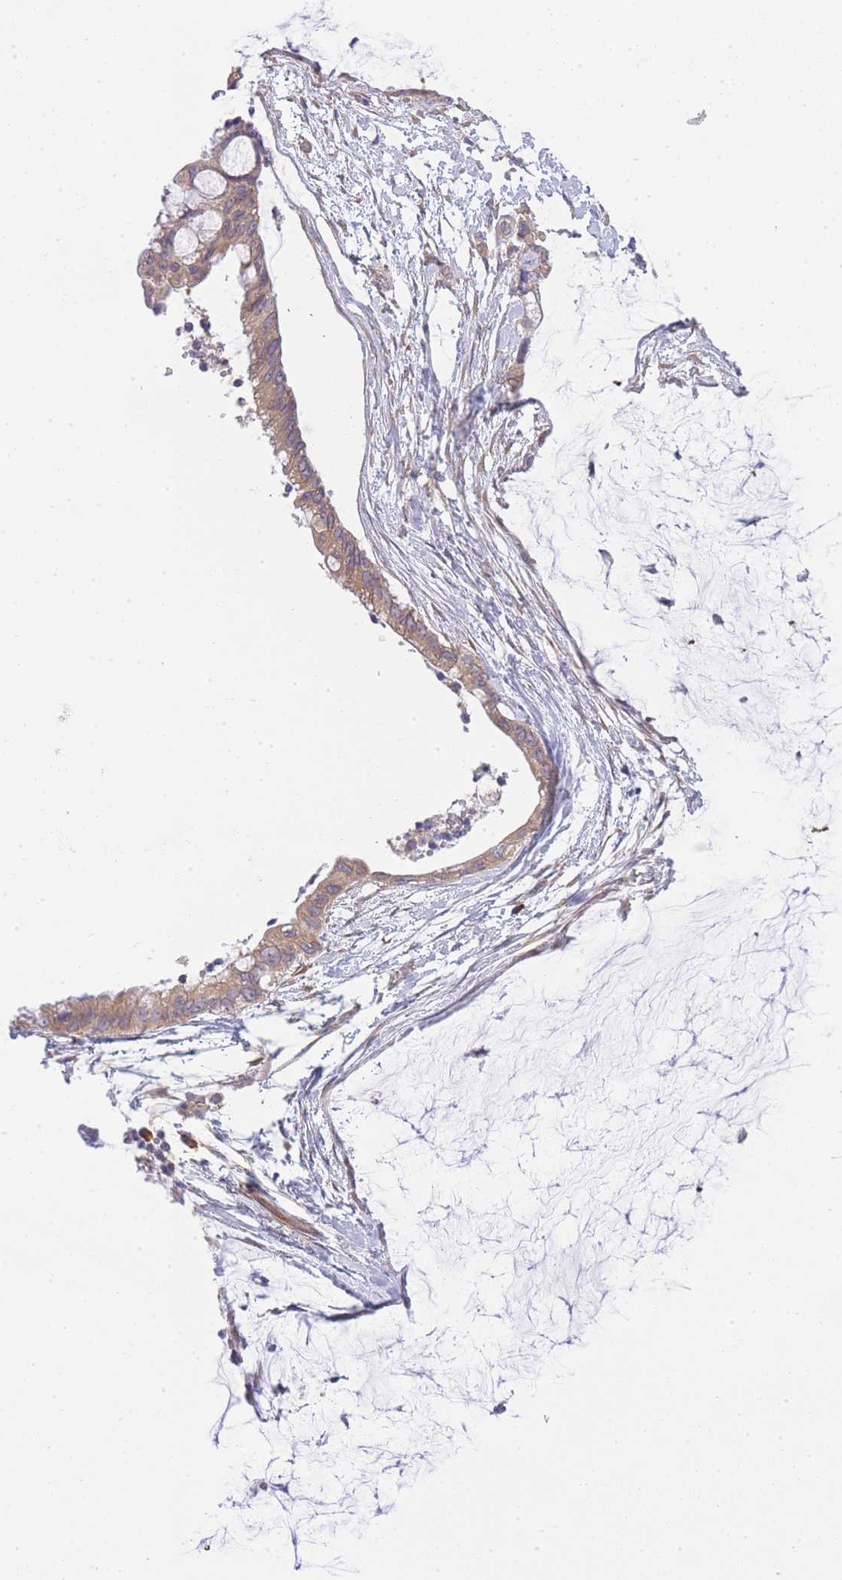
{"staining": {"intensity": "weak", "quantity": ">75%", "location": "cytoplasmic/membranous"}, "tissue": "ovarian cancer", "cell_type": "Tumor cells", "image_type": "cancer", "snomed": [{"axis": "morphology", "description": "Cystadenocarcinoma, mucinous, NOS"}, {"axis": "topography", "description": "Ovary"}], "caption": "Human ovarian cancer (mucinous cystadenocarcinoma) stained with a protein marker displays weak staining in tumor cells.", "gene": "BEX1", "patient": {"sex": "female", "age": 39}}